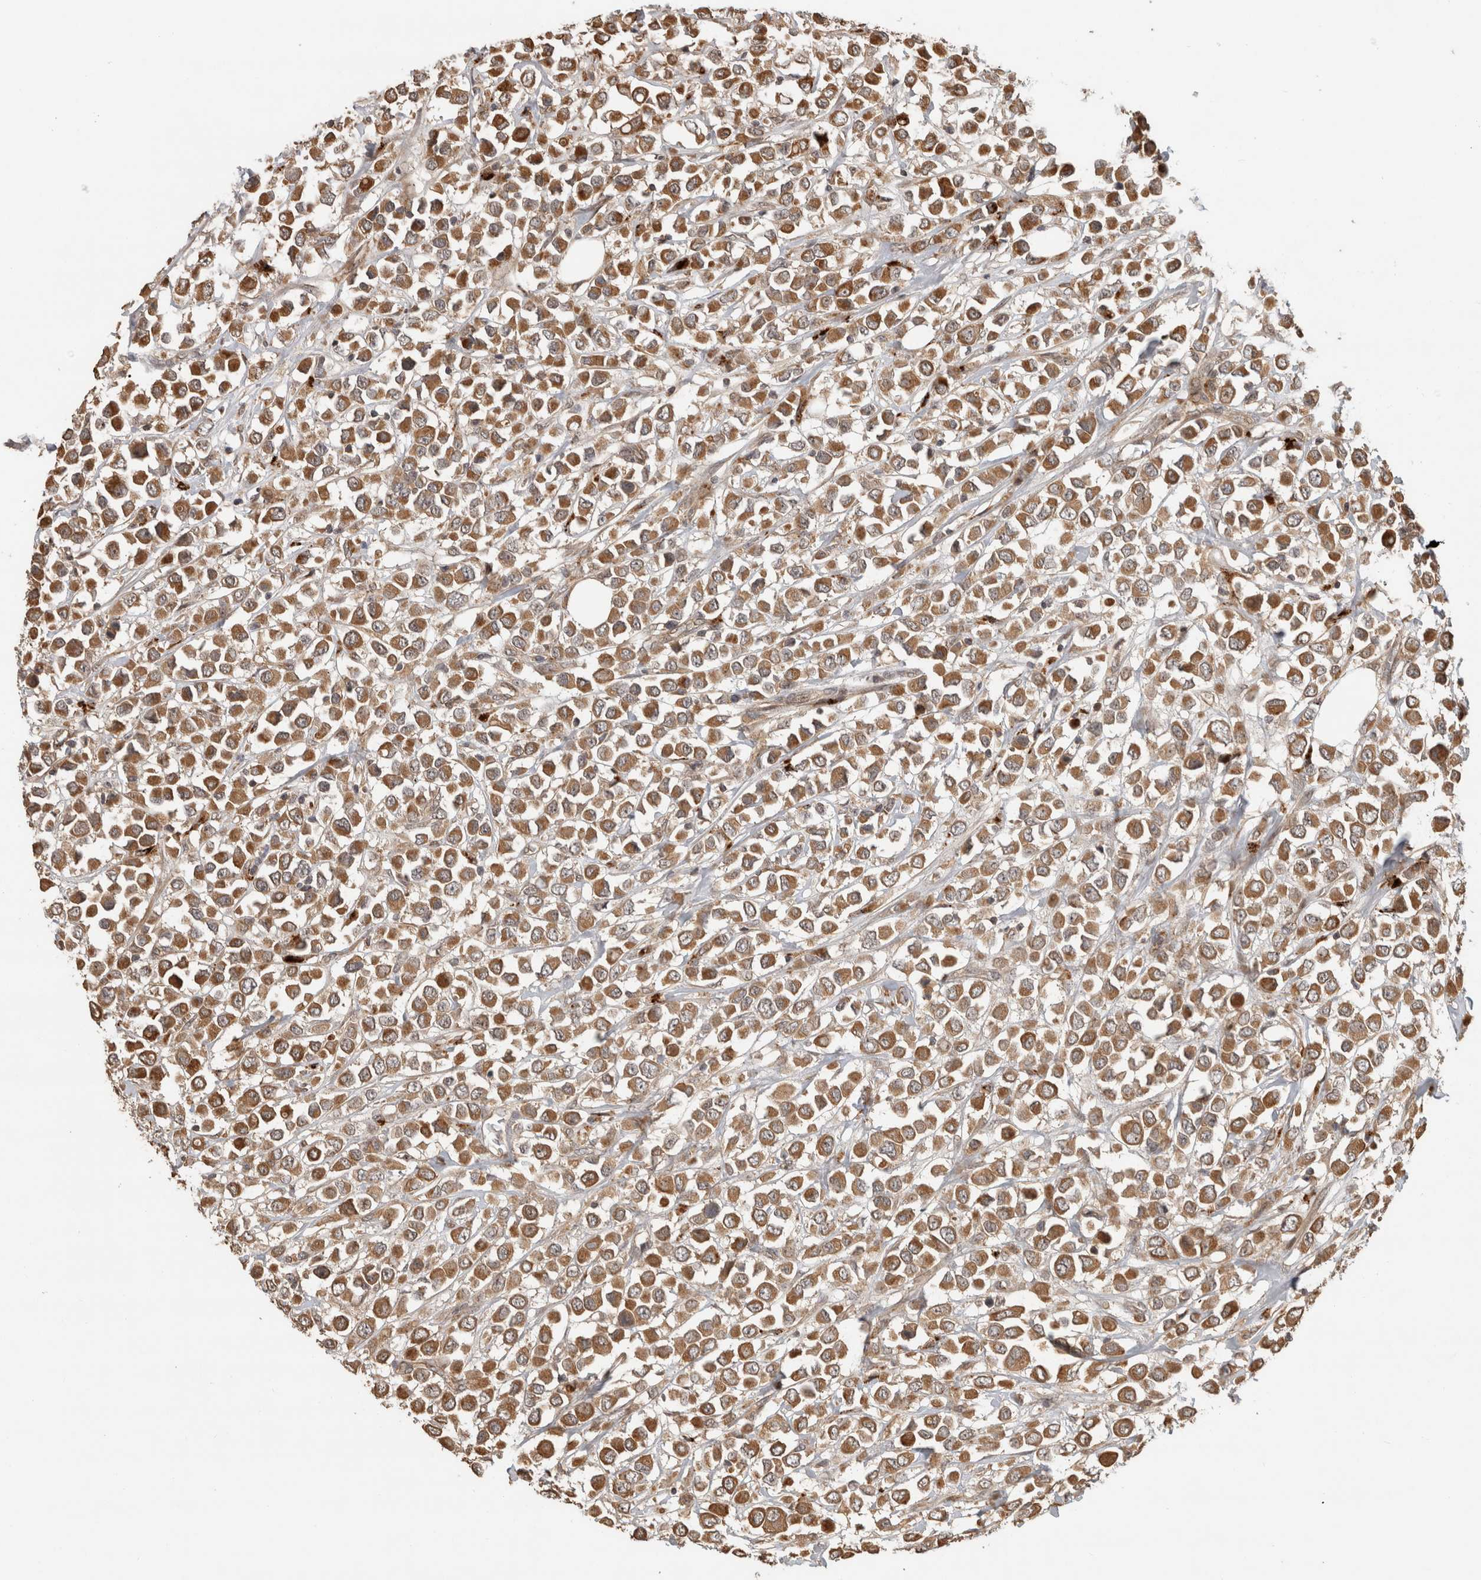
{"staining": {"intensity": "moderate", "quantity": ">75%", "location": "cytoplasmic/membranous"}, "tissue": "breast cancer", "cell_type": "Tumor cells", "image_type": "cancer", "snomed": [{"axis": "morphology", "description": "Duct carcinoma"}, {"axis": "topography", "description": "Breast"}], "caption": "Immunohistochemical staining of human breast cancer (intraductal carcinoma) reveals medium levels of moderate cytoplasmic/membranous expression in about >75% of tumor cells.", "gene": "PITPNC1", "patient": {"sex": "female", "age": 61}}